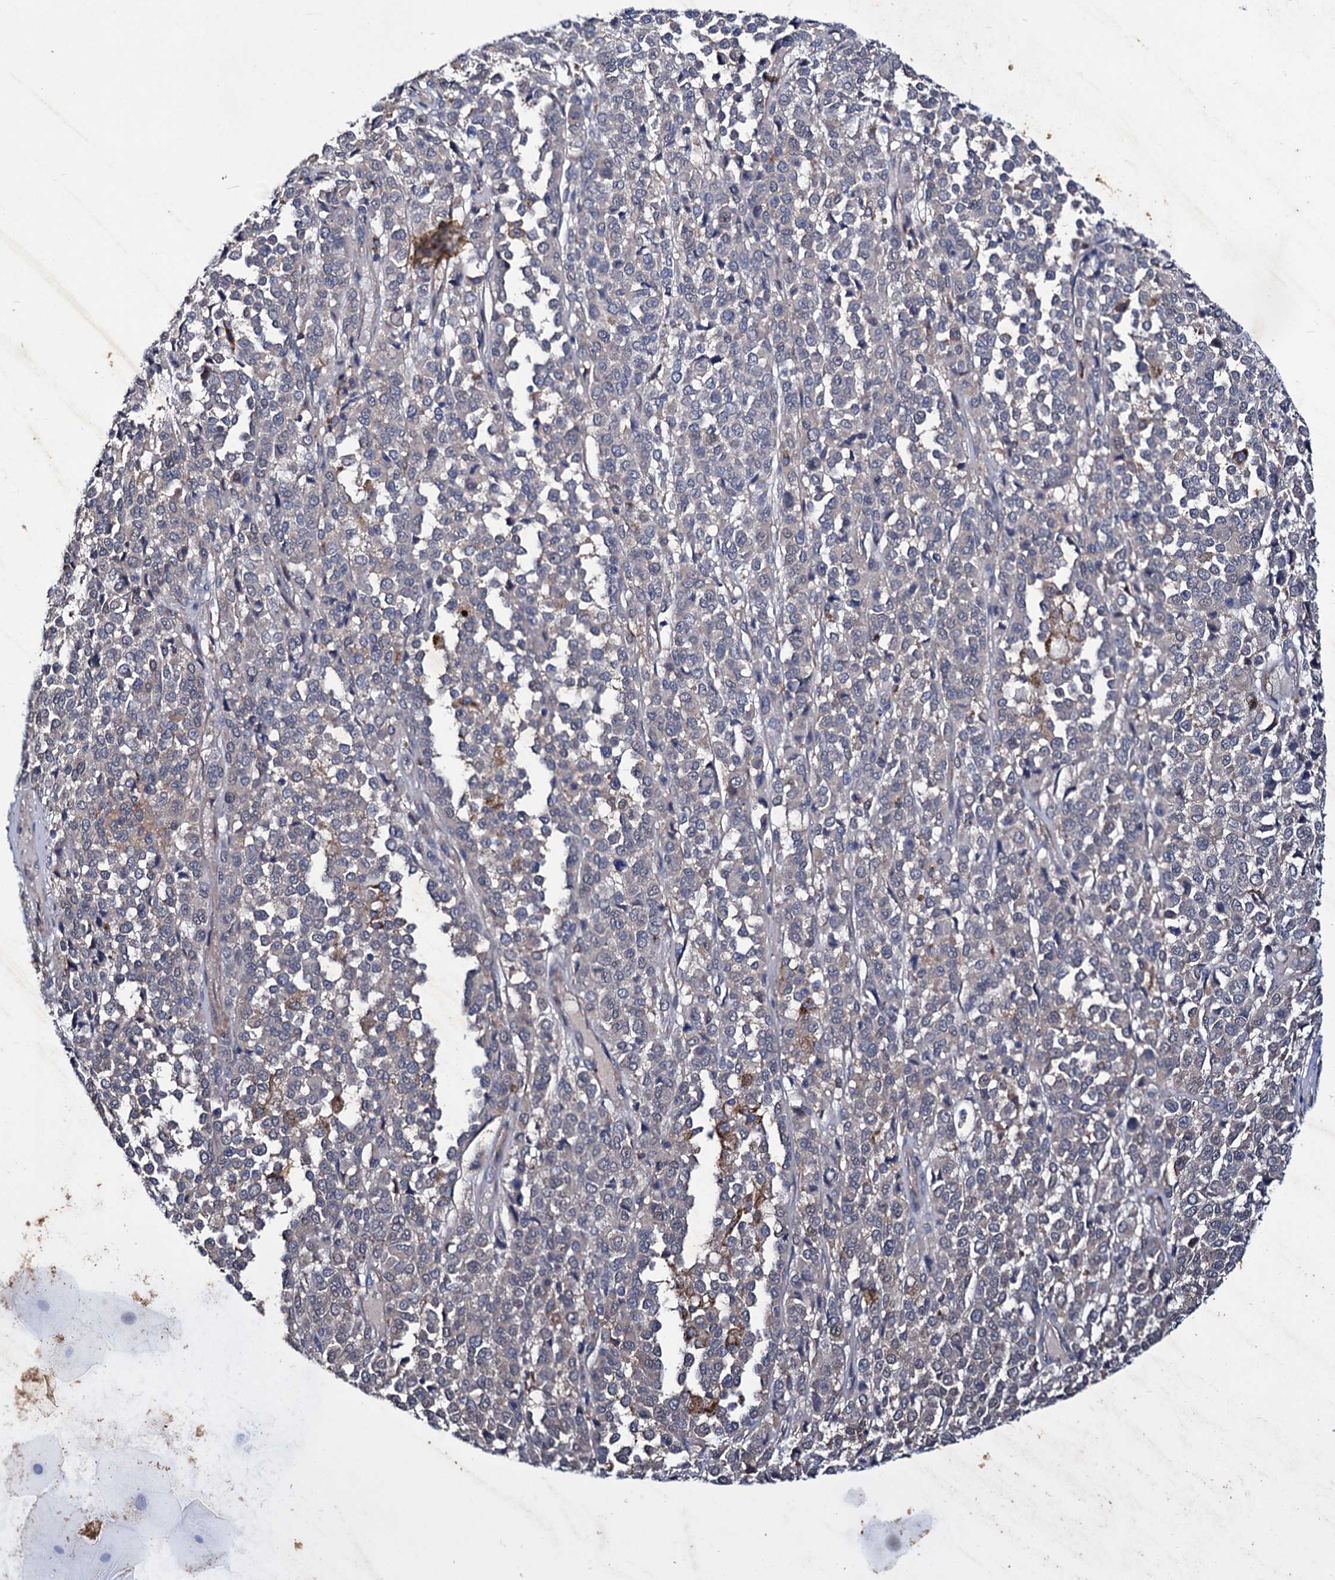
{"staining": {"intensity": "negative", "quantity": "none", "location": "none"}, "tissue": "melanoma", "cell_type": "Tumor cells", "image_type": "cancer", "snomed": [{"axis": "morphology", "description": "Malignant melanoma, Metastatic site"}, {"axis": "topography", "description": "Pancreas"}], "caption": "Immunohistochemistry micrograph of melanoma stained for a protein (brown), which reveals no staining in tumor cells.", "gene": "AXL", "patient": {"sex": "female", "age": 30}}